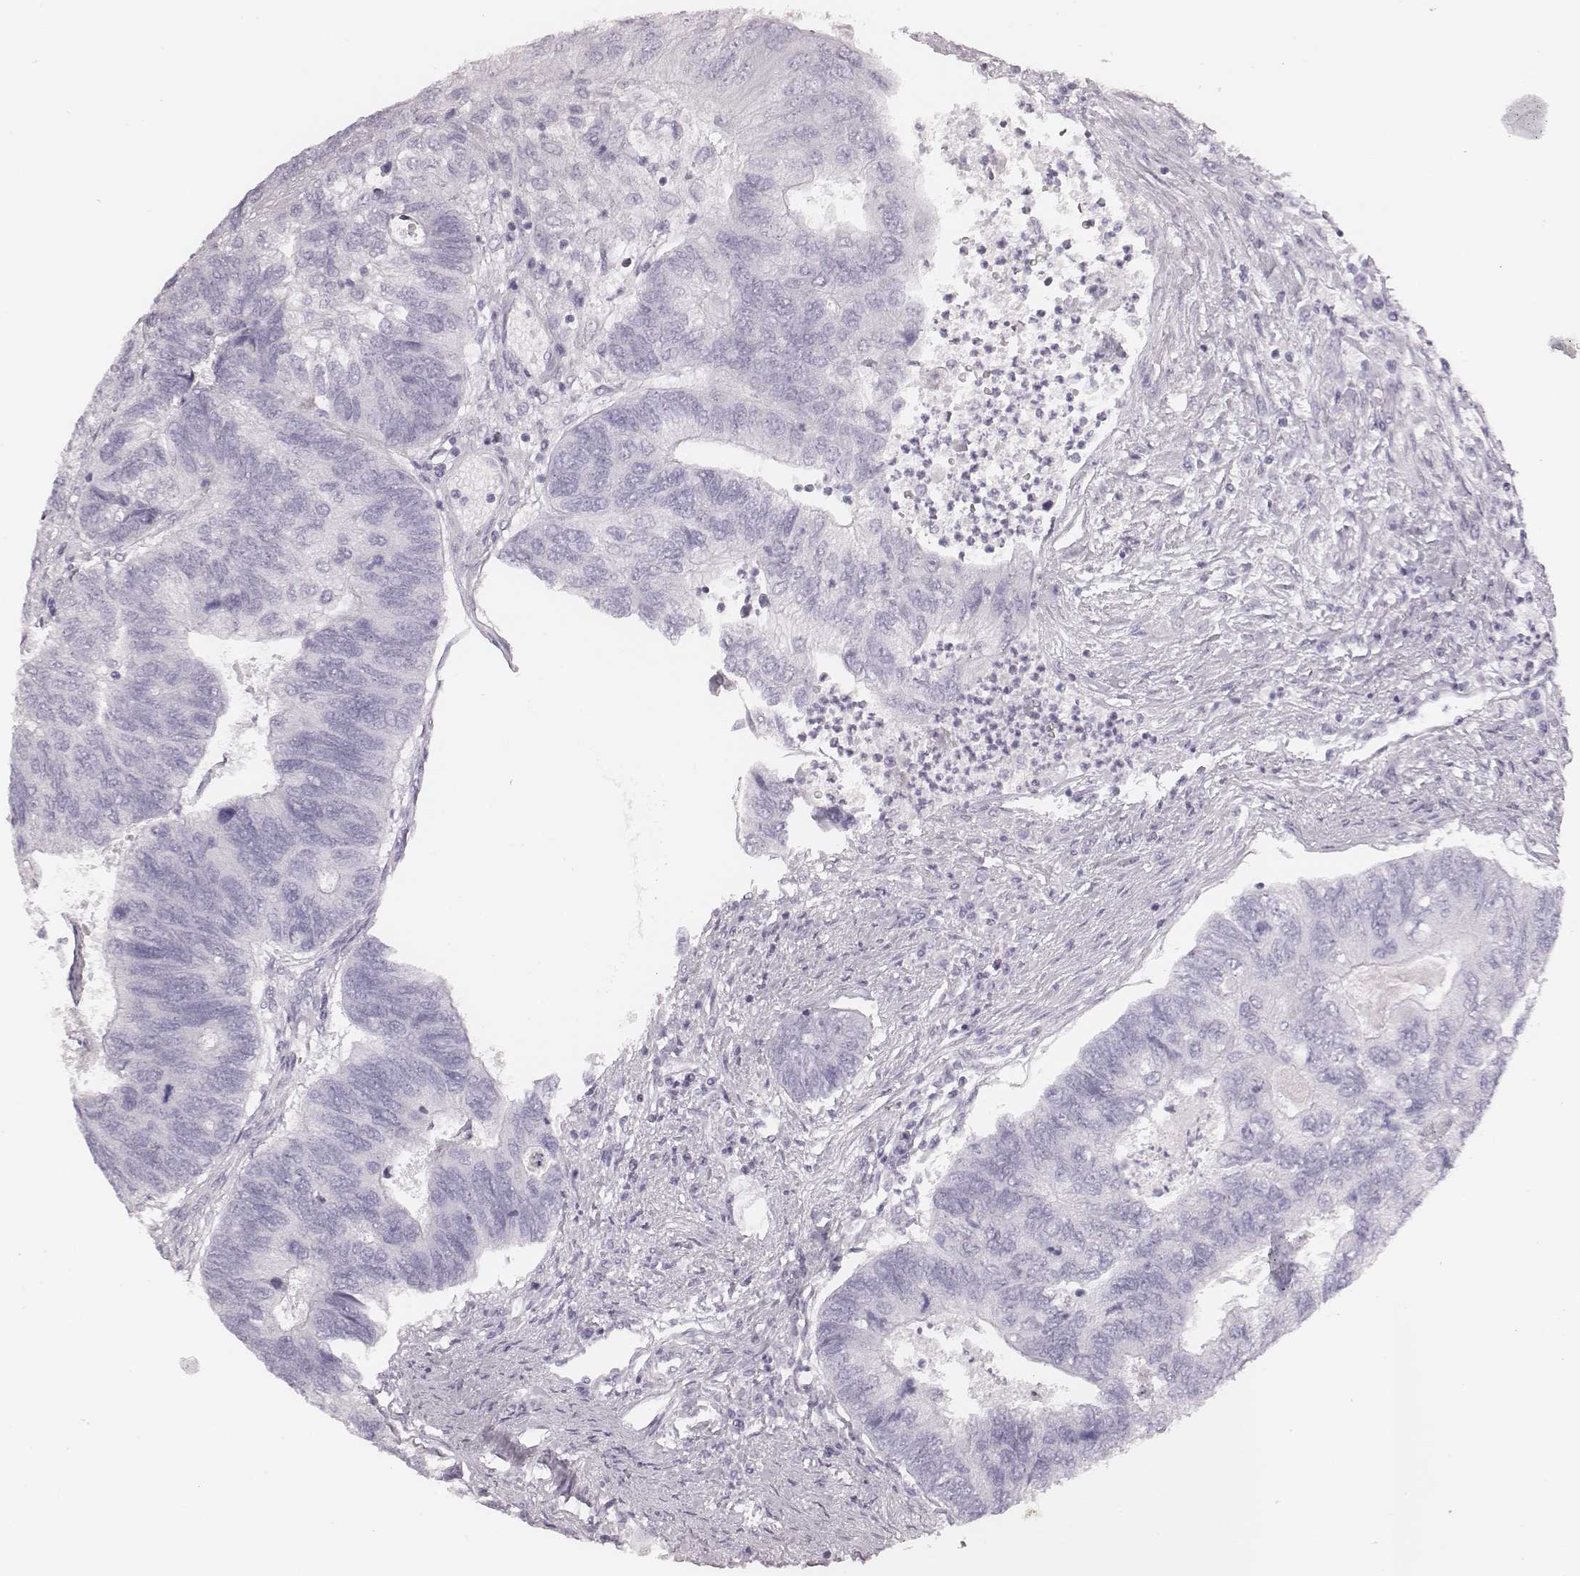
{"staining": {"intensity": "negative", "quantity": "none", "location": "none"}, "tissue": "colorectal cancer", "cell_type": "Tumor cells", "image_type": "cancer", "snomed": [{"axis": "morphology", "description": "Adenocarcinoma, NOS"}, {"axis": "topography", "description": "Colon"}], "caption": "DAB (3,3'-diaminobenzidine) immunohistochemical staining of human colorectal adenocarcinoma shows no significant expression in tumor cells.", "gene": "MSX1", "patient": {"sex": "female", "age": 67}}